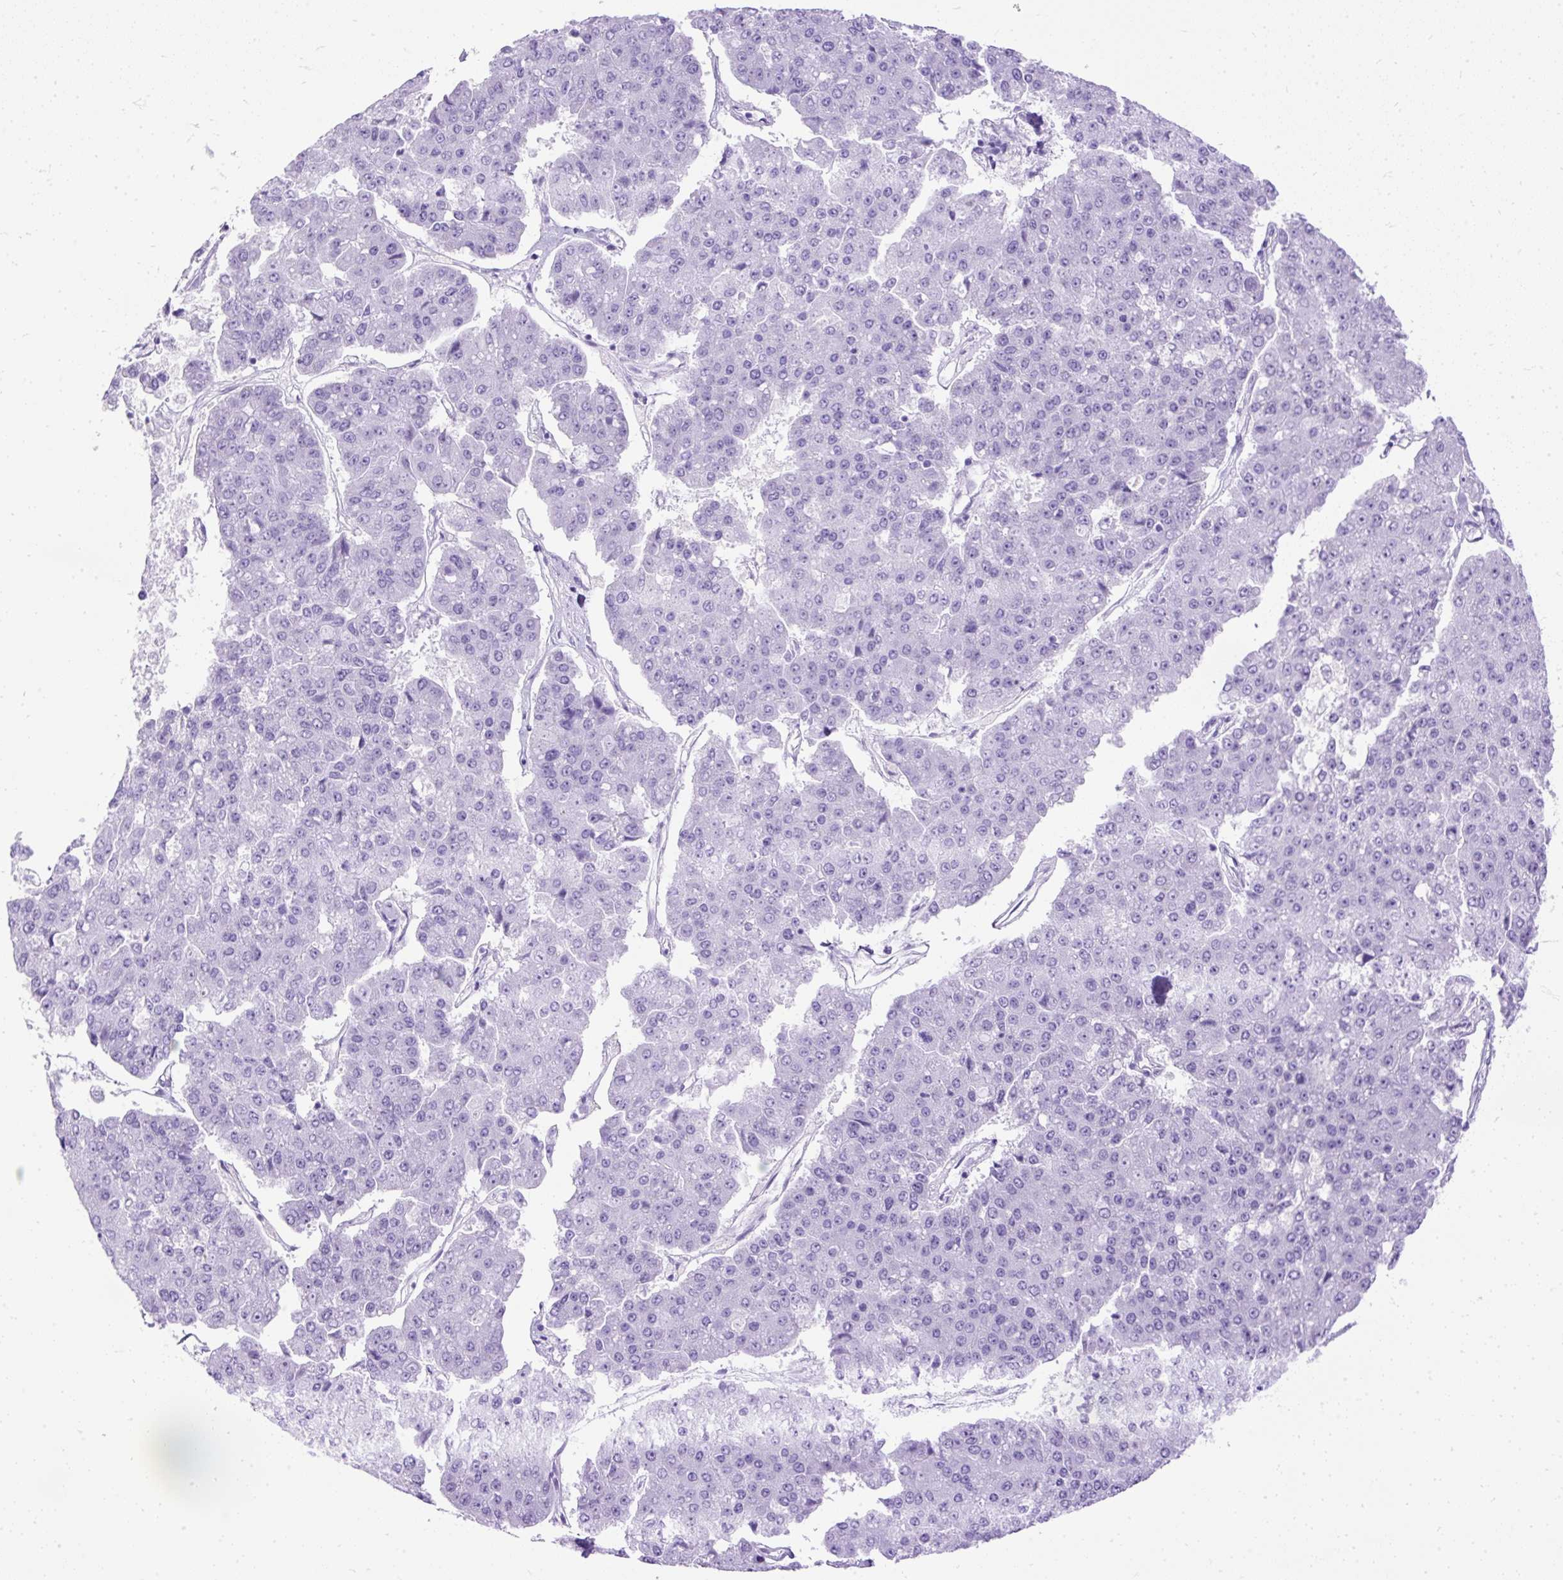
{"staining": {"intensity": "negative", "quantity": "none", "location": "none"}, "tissue": "pancreatic cancer", "cell_type": "Tumor cells", "image_type": "cancer", "snomed": [{"axis": "morphology", "description": "Adenocarcinoma, NOS"}, {"axis": "topography", "description": "Pancreas"}], "caption": "This micrograph is of pancreatic cancer stained with immunohistochemistry (IHC) to label a protein in brown with the nuclei are counter-stained blue. There is no expression in tumor cells.", "gene": "HEY1", "patient": {"sex": "male", "age": 50}}